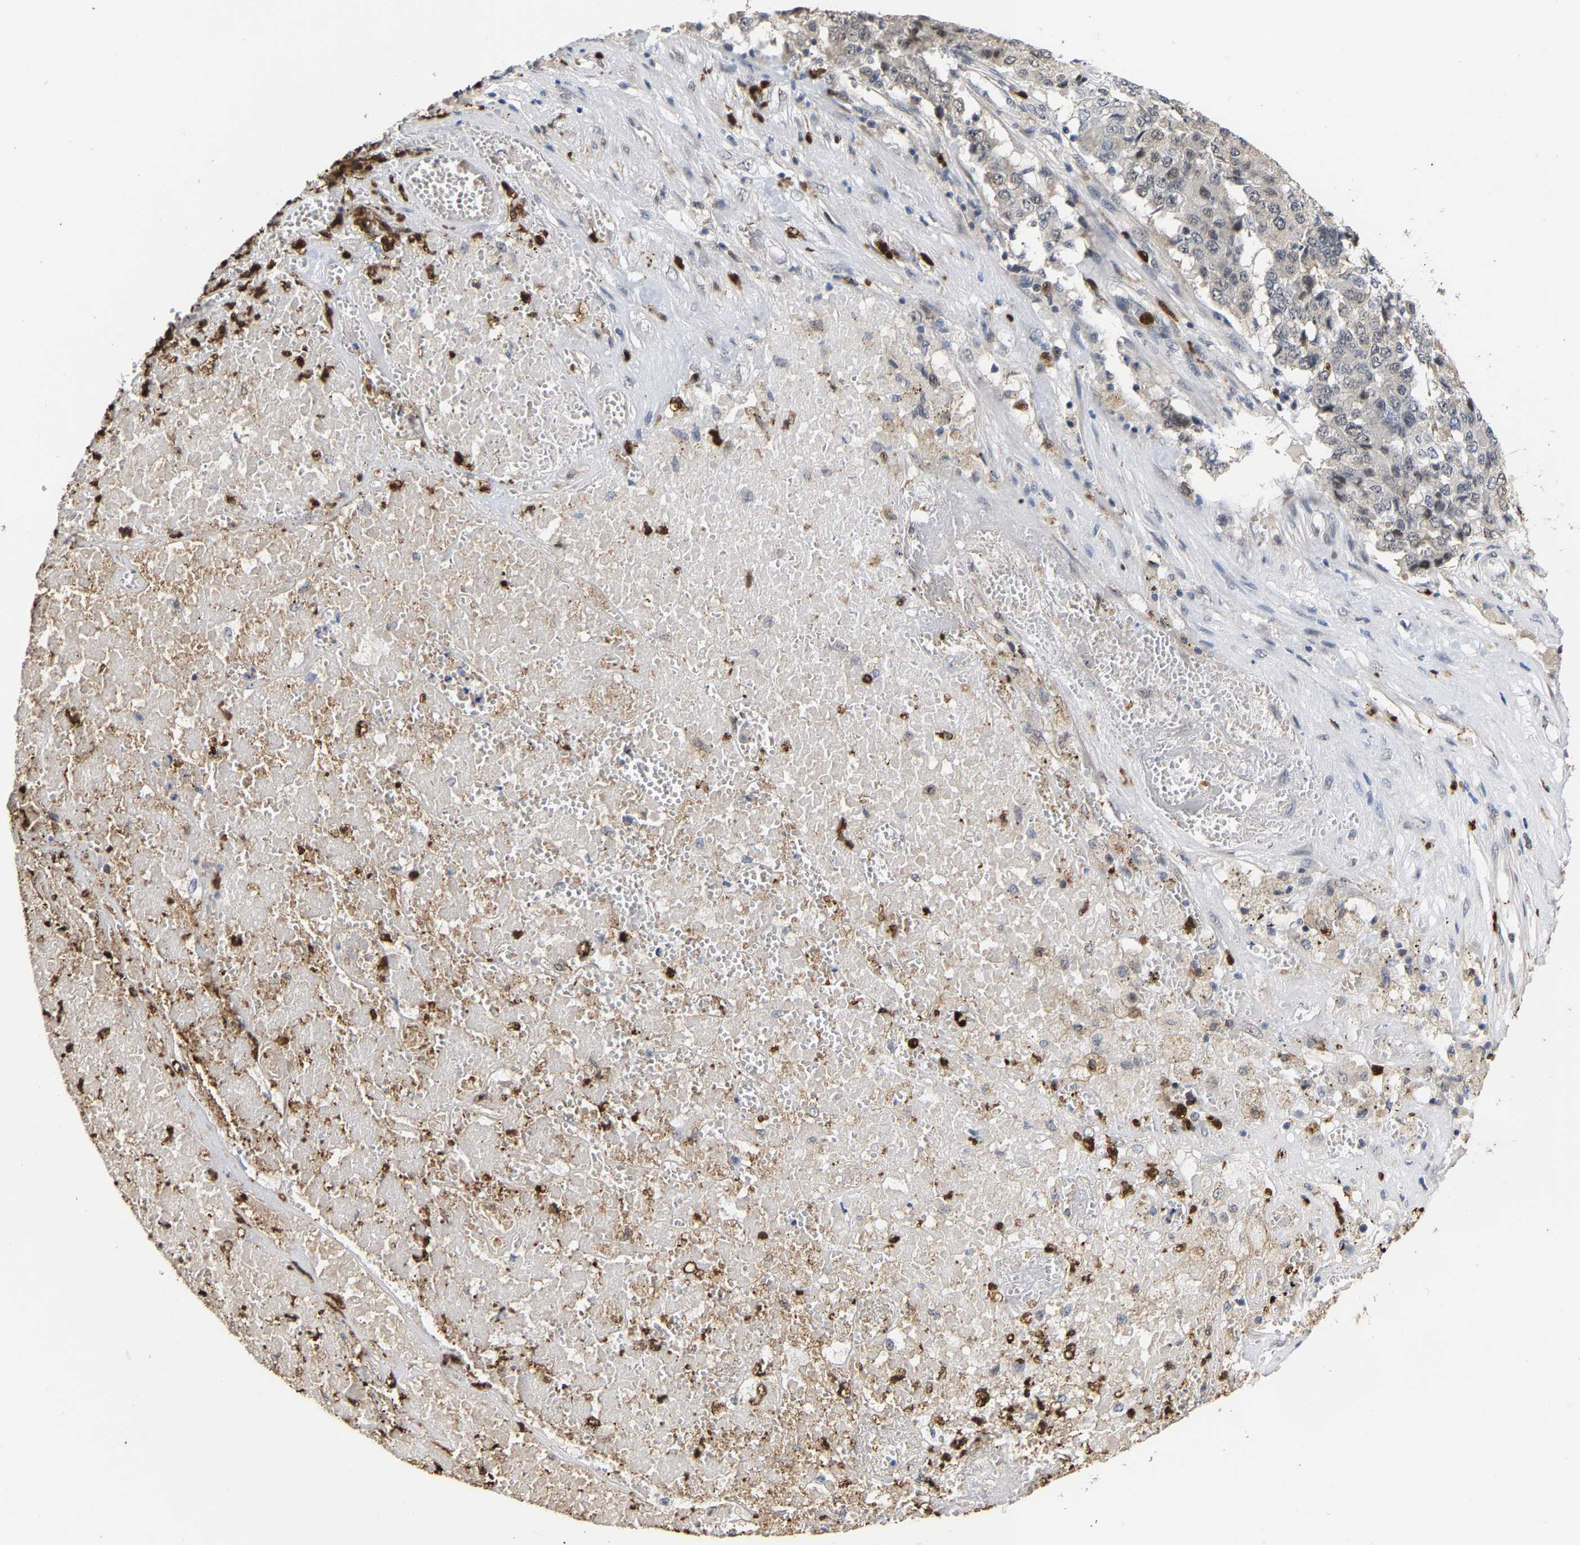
{"staining": {"intensity": "weak", "quantity": "<25%", "location": "nuclear"}, "tissue": "pancreatic cancer", "cell_type": "Tumor cells", "image_type": "cancer", "snomed": [{"axis": "morphology", "description": "Adenocarcinoma, NOS"}, {"axis": "topography", "description": "Pancreas"}], "caption": "This is an immunohistochemistry (IHC) image of pancreatic cancer (adenocarcinoma). There is no positivity in tumor cells.", "gene": "TDRD7", "patient": {"sex": "male", "age": 50}}